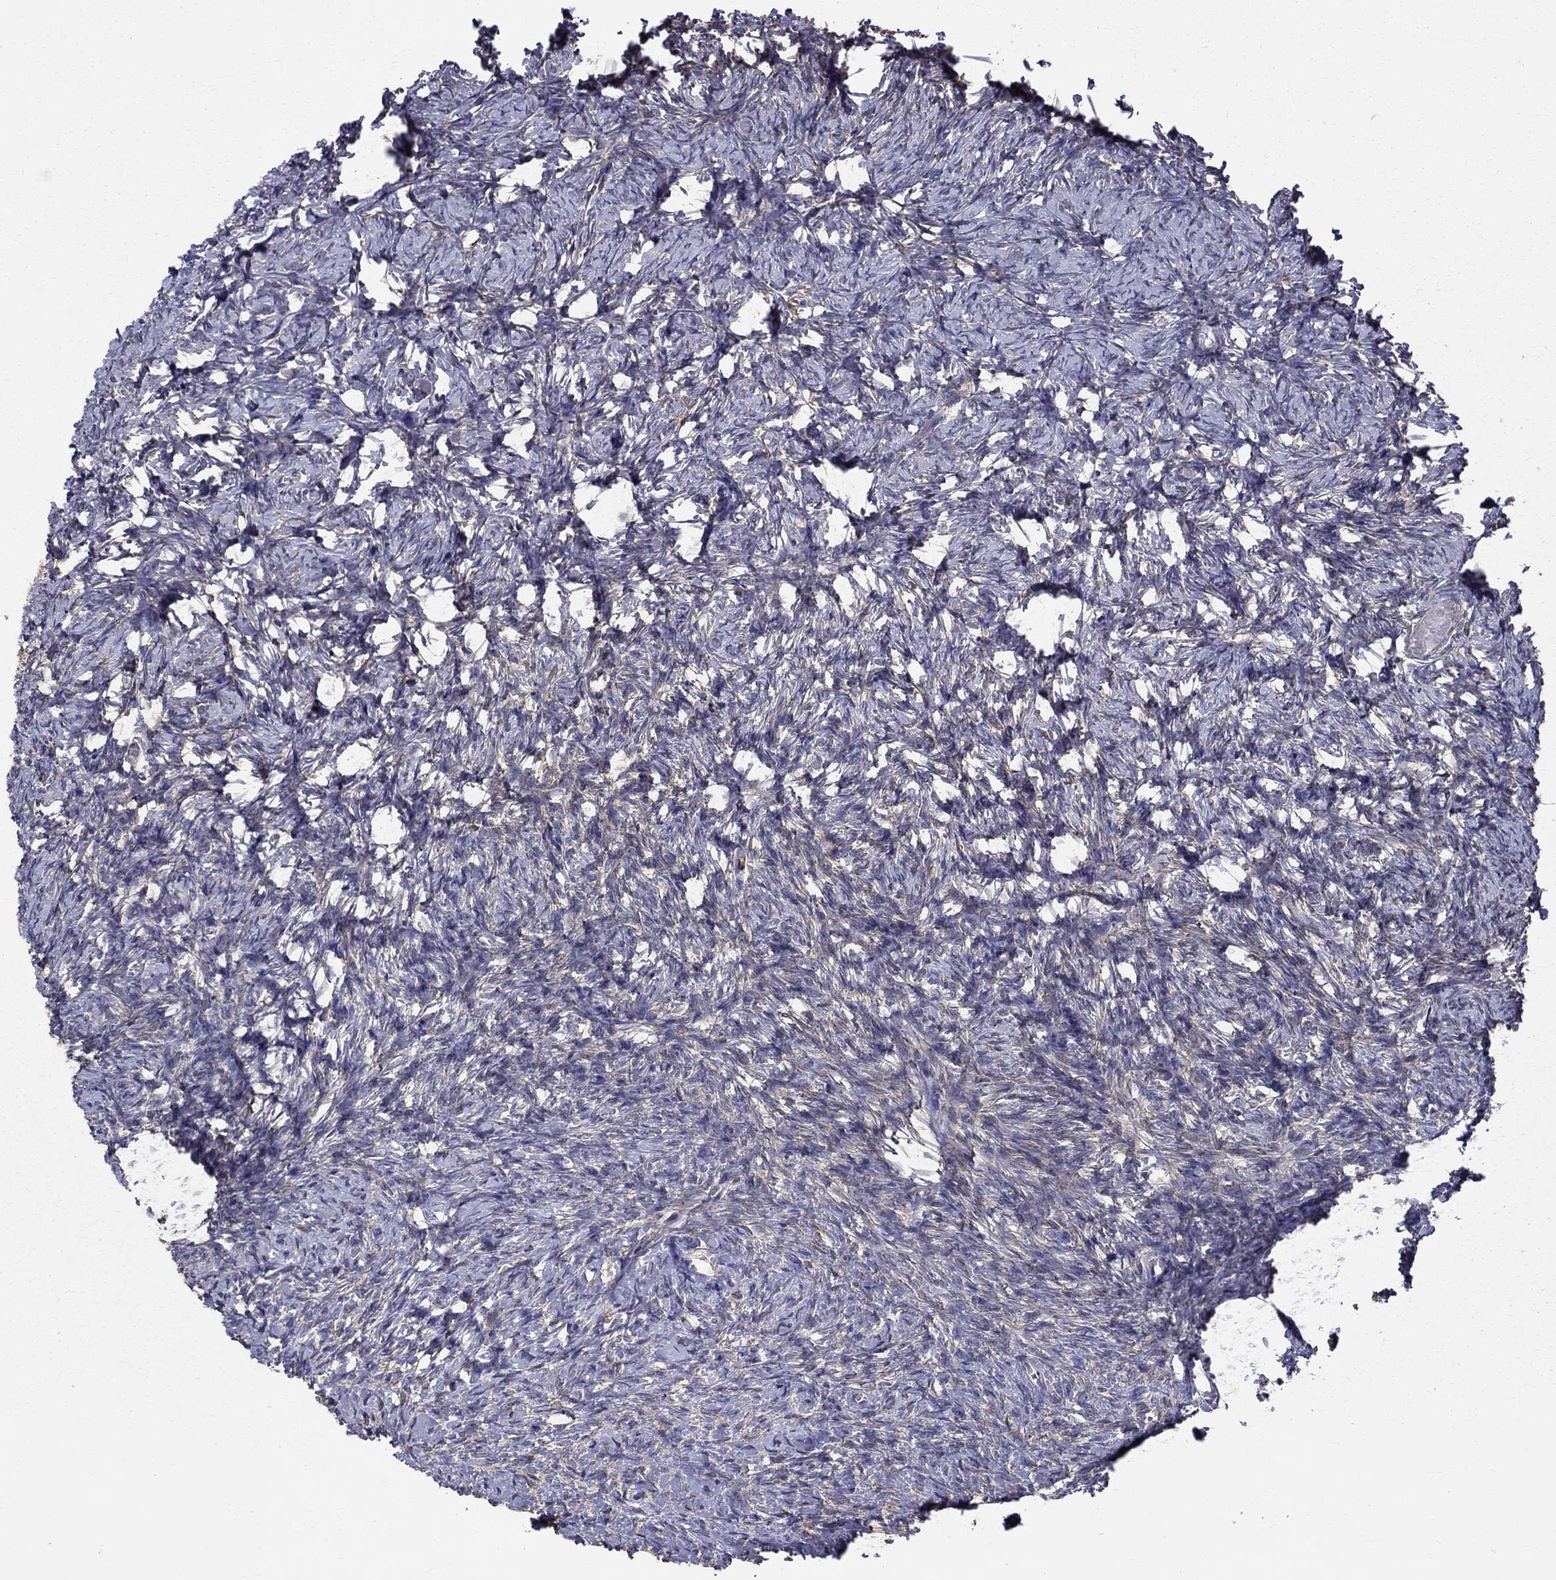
{"staining": {"intensity": "negative", "quantity": "none", "location": "none"}, "tissue": "ovary", "cell_type": "Ovarian stroma cells", "image_type": "normal", "snomed": [{"axis": "morphology", "description": "Normal tissue, NOS"}, {"axis": "topography", "description": "Ovary"}], "caption": "An IHC image of normal ovary is shown. There is no staining in ovarian stroma cells of ovary.", "gene": "PRDX4", "patient": {"sex": "female", "age": 39}}